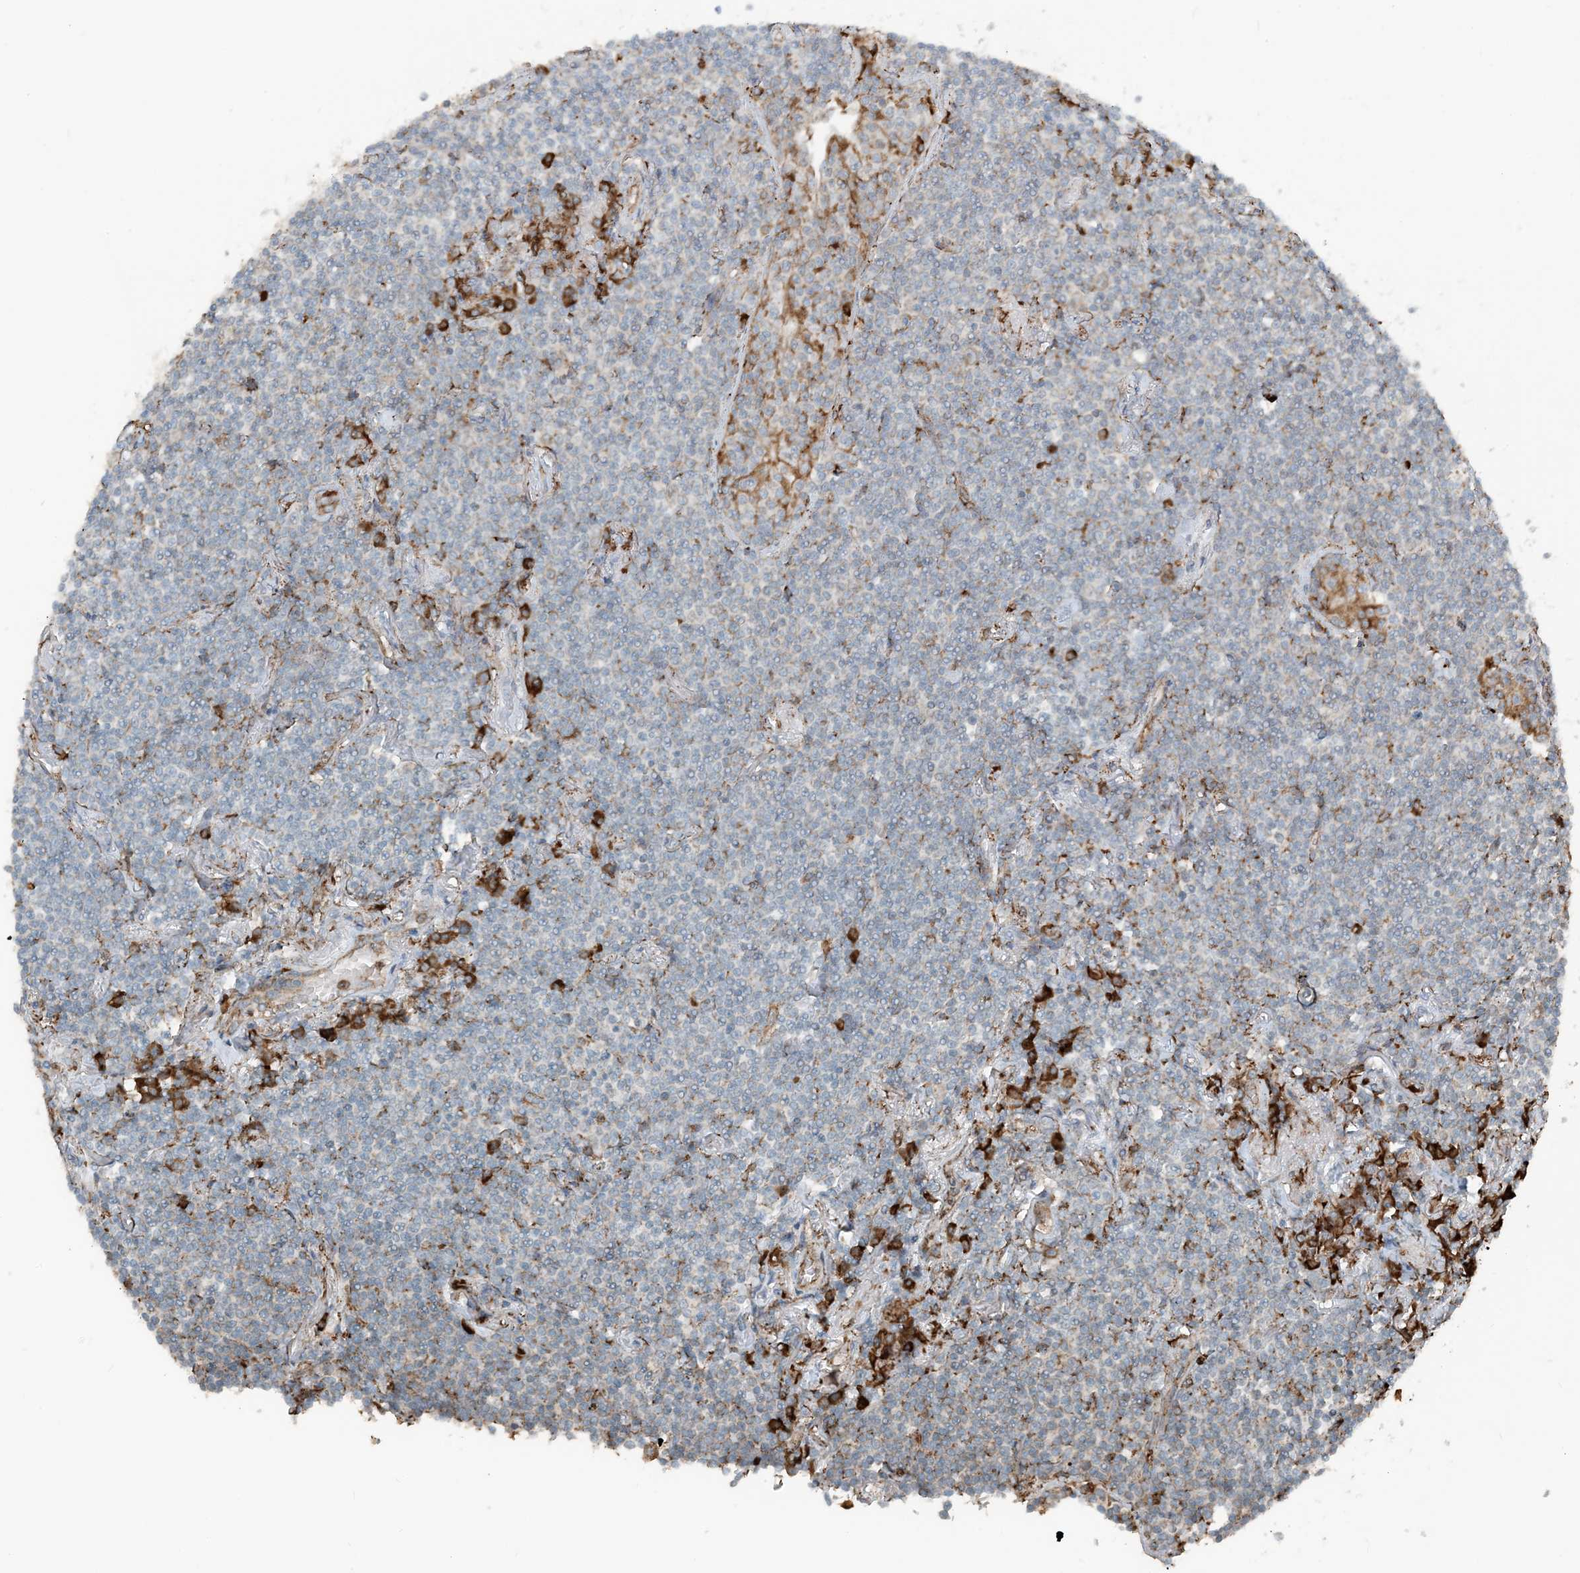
{"staining": {"intensity": "negative", "quantity": "none", "location": "none"}, "tissue": "lymphoma", "cell_type": "Tumor cells", "image_type": "cancer", "snomed": [{"axis": "morphology", "description": "Malignant lymphoma, non-Hodgkin's type, Low grade"}, {"axis": "topography", "description": "Lung"}], "caption": "Lymphoma stained for a protein using IHC displays no expression tumor cells.", "gene": "CERKL", "patient": {"sex": "female", "age": 71}}